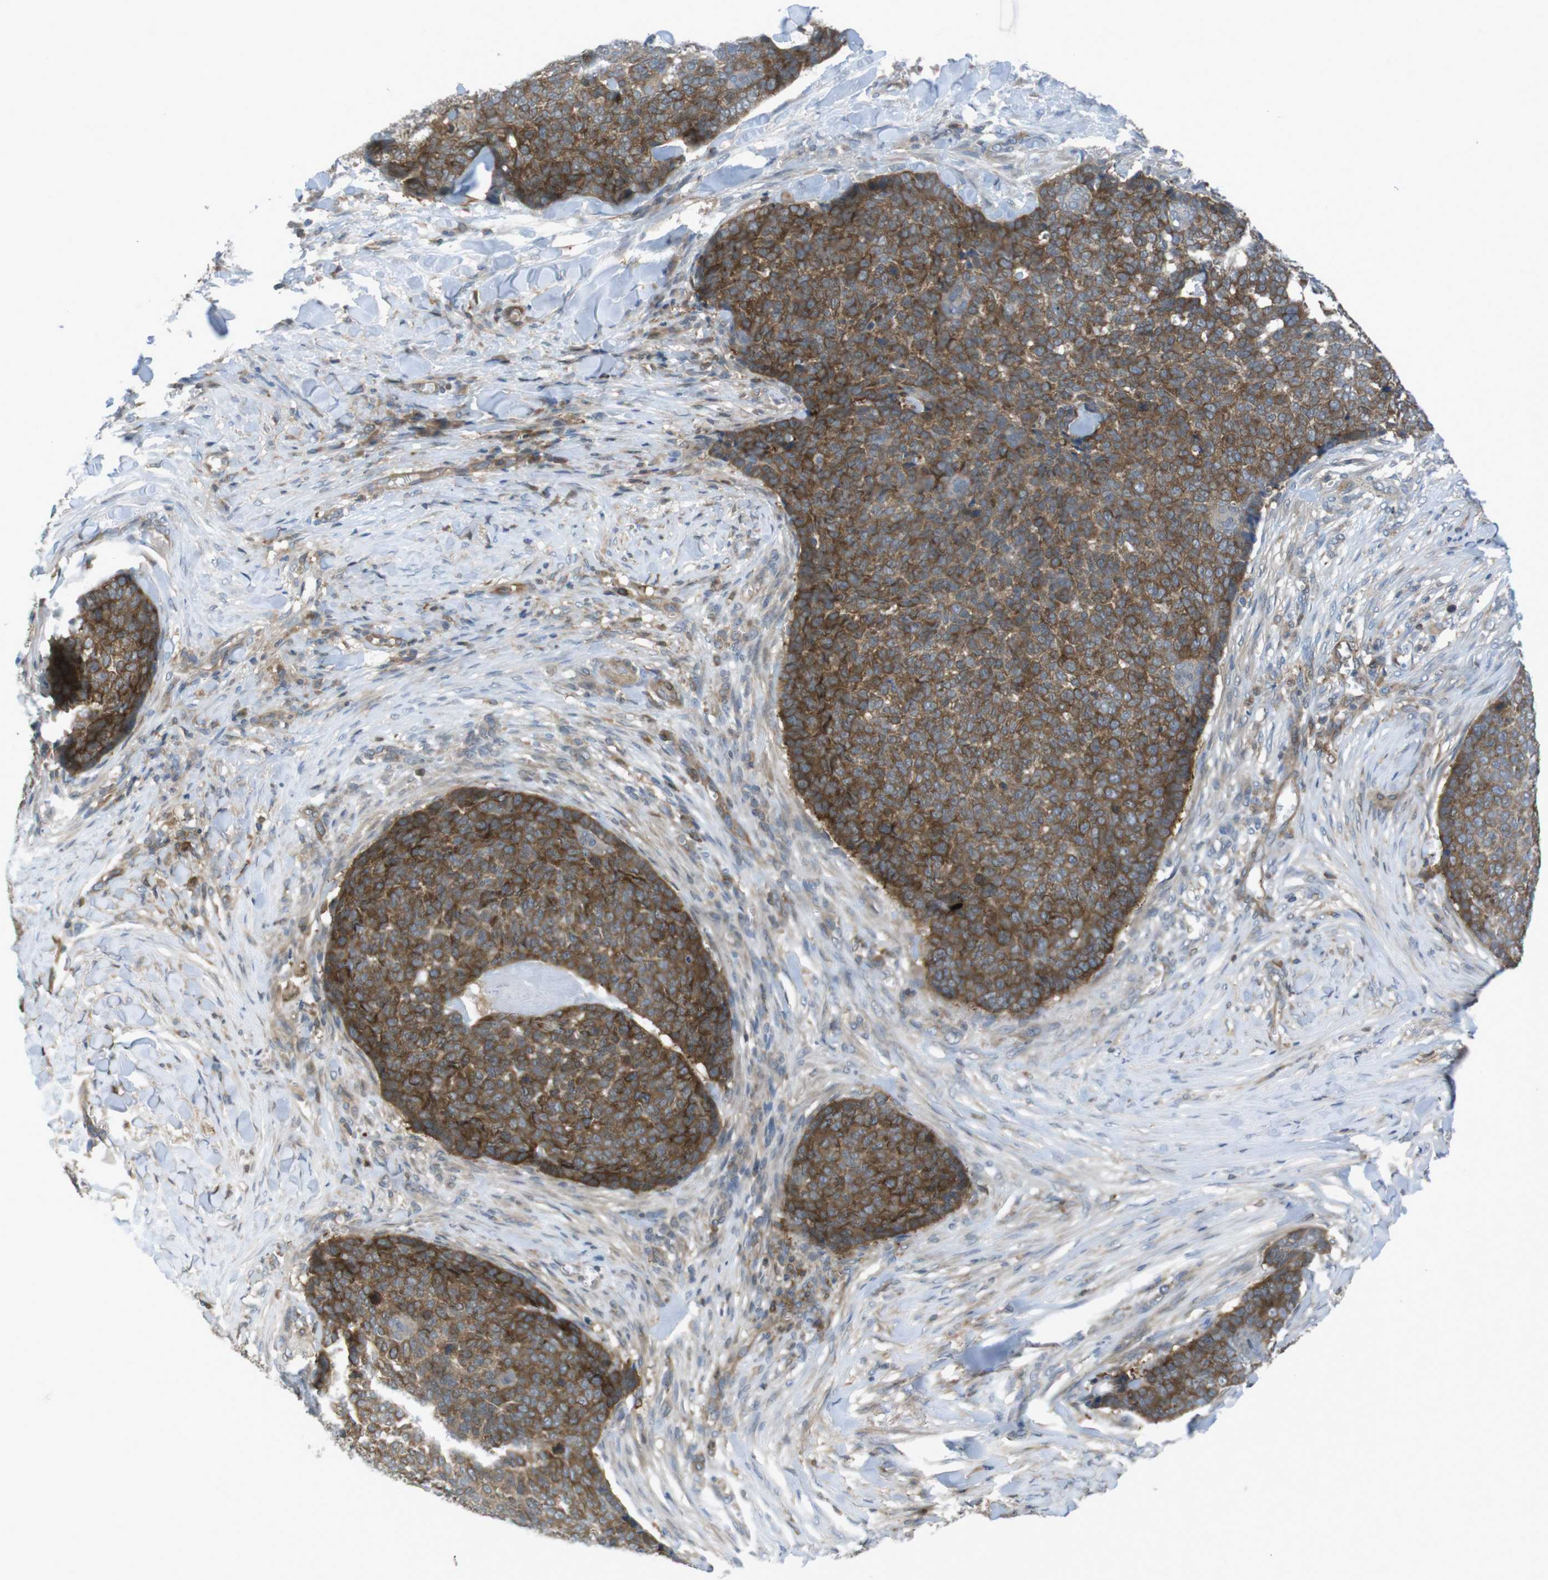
{"staining": {"intensity": "strong", "quantity": ">75%", "location": "cytoplasmic/membranous"}, "tissue": "skin cancer", "cell_type": "Tumor cells", "image_type": "cancer", "snomed": [{"axis": "morphology", "description": "Basal cell carcinoma"}, {"axis": "topography", "description": "Skin"}], "caption": "Skin cancer (basal cell carcinoma) was stained to show a protein in brown. There is high levels of strong cytoplasmic/membranous expression in about >75% of tumor cells.", "gene": "MTHFD1", "patient": {"sex": "male", "age": 84}}